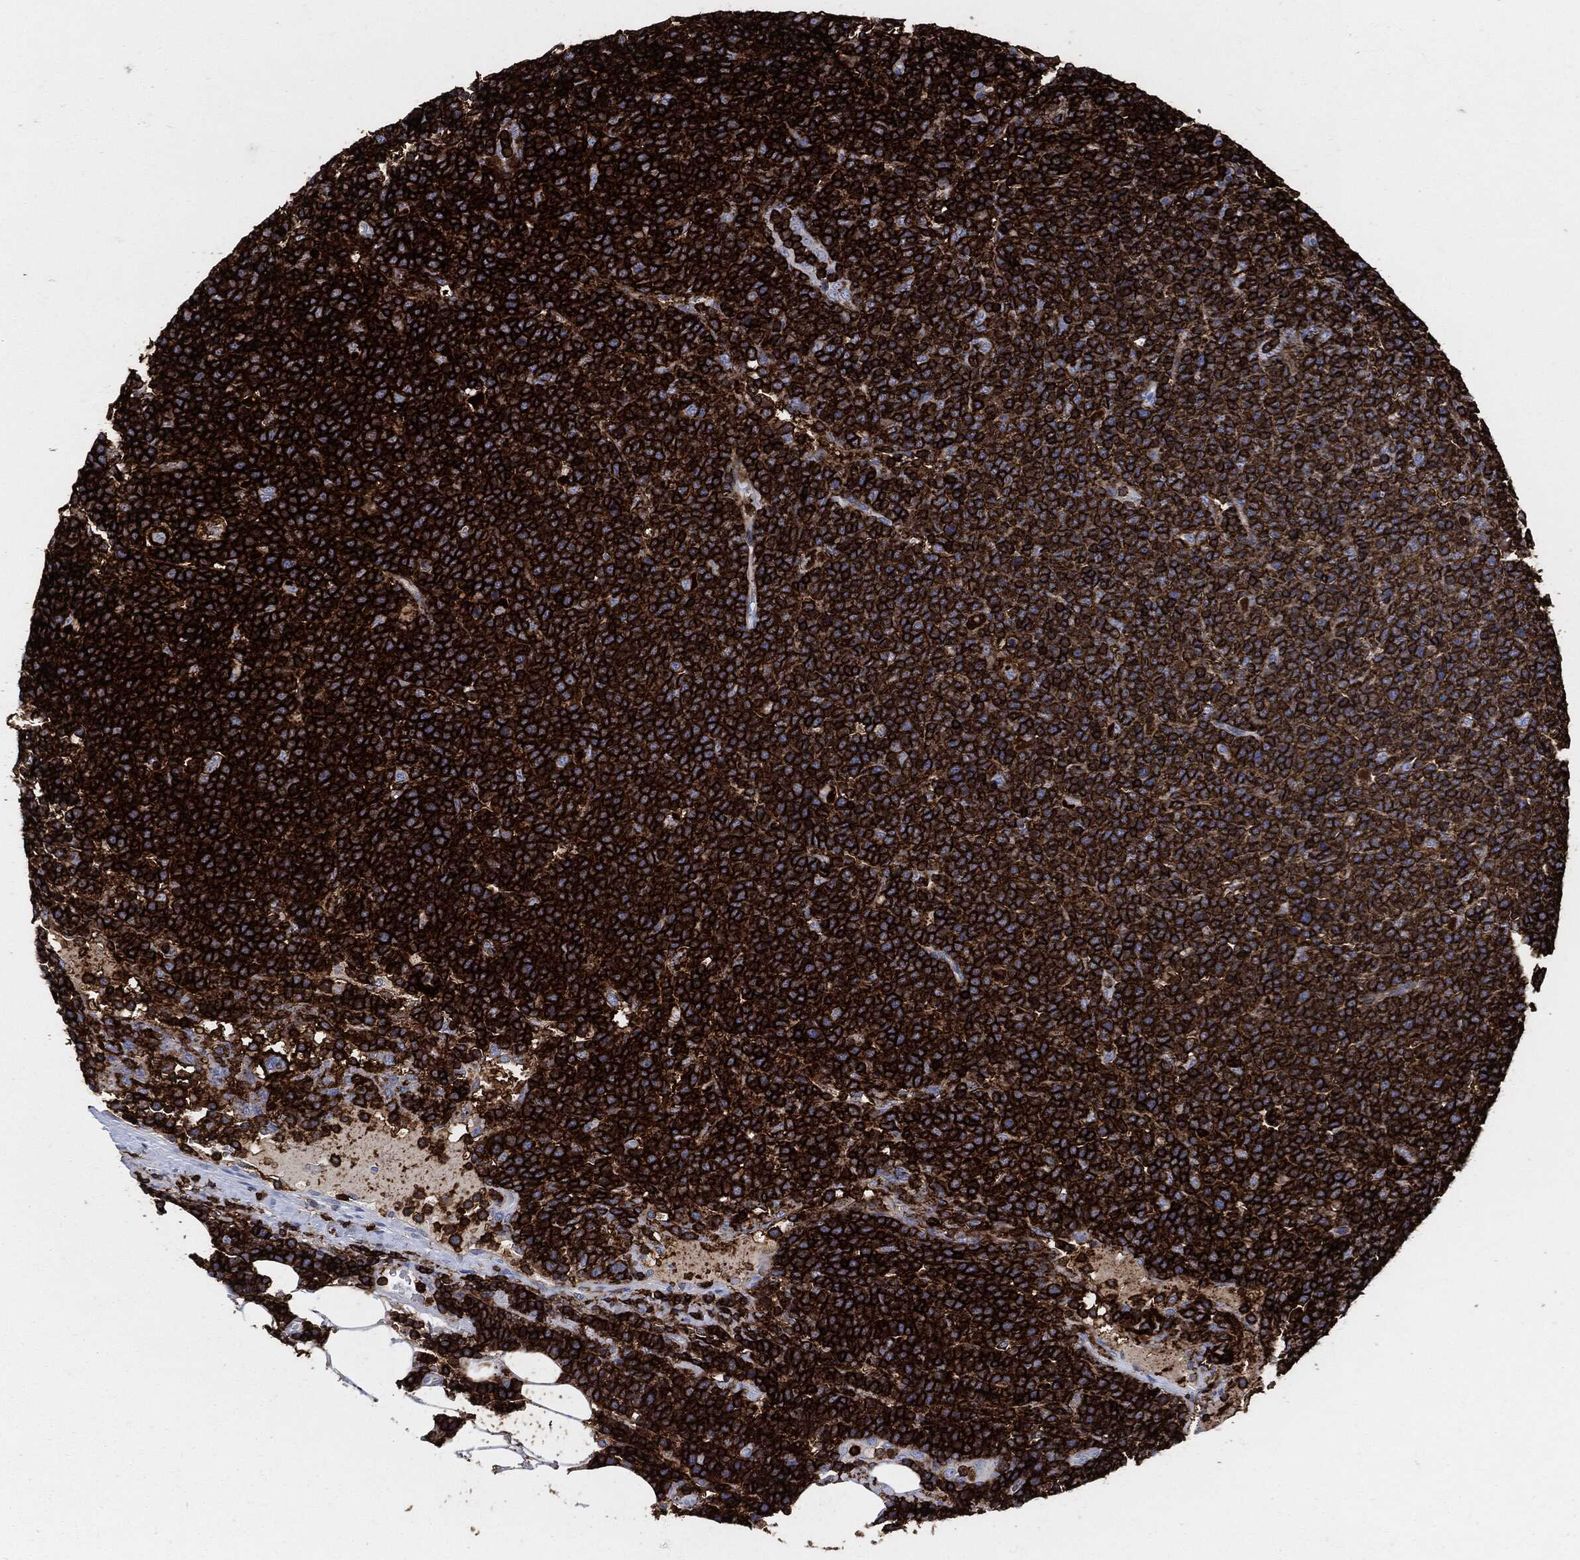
{"staining": {"intensity": "strong", "quantity": ">75%", "location": "cytoplasmic/membranous"}, "tissue": "lymphoma", "cell_type": "Tumor cells", "image_type": "cancer", "snomed": [{"axis": "morphology", "description": "Malignant lymphoma, non-Hodgkin's type, High grade"}, {"axis": "topography", "description": "Lymph node"}], "caption": "Tumor cells exhibit strong cytoplasmic/membranous positivity in about >75% of cells in malignant lymphoma, non-Hodgkin's type (high-grade).", "gene": "PTPRC", "patient": {"sex": "male", "age": 61}}